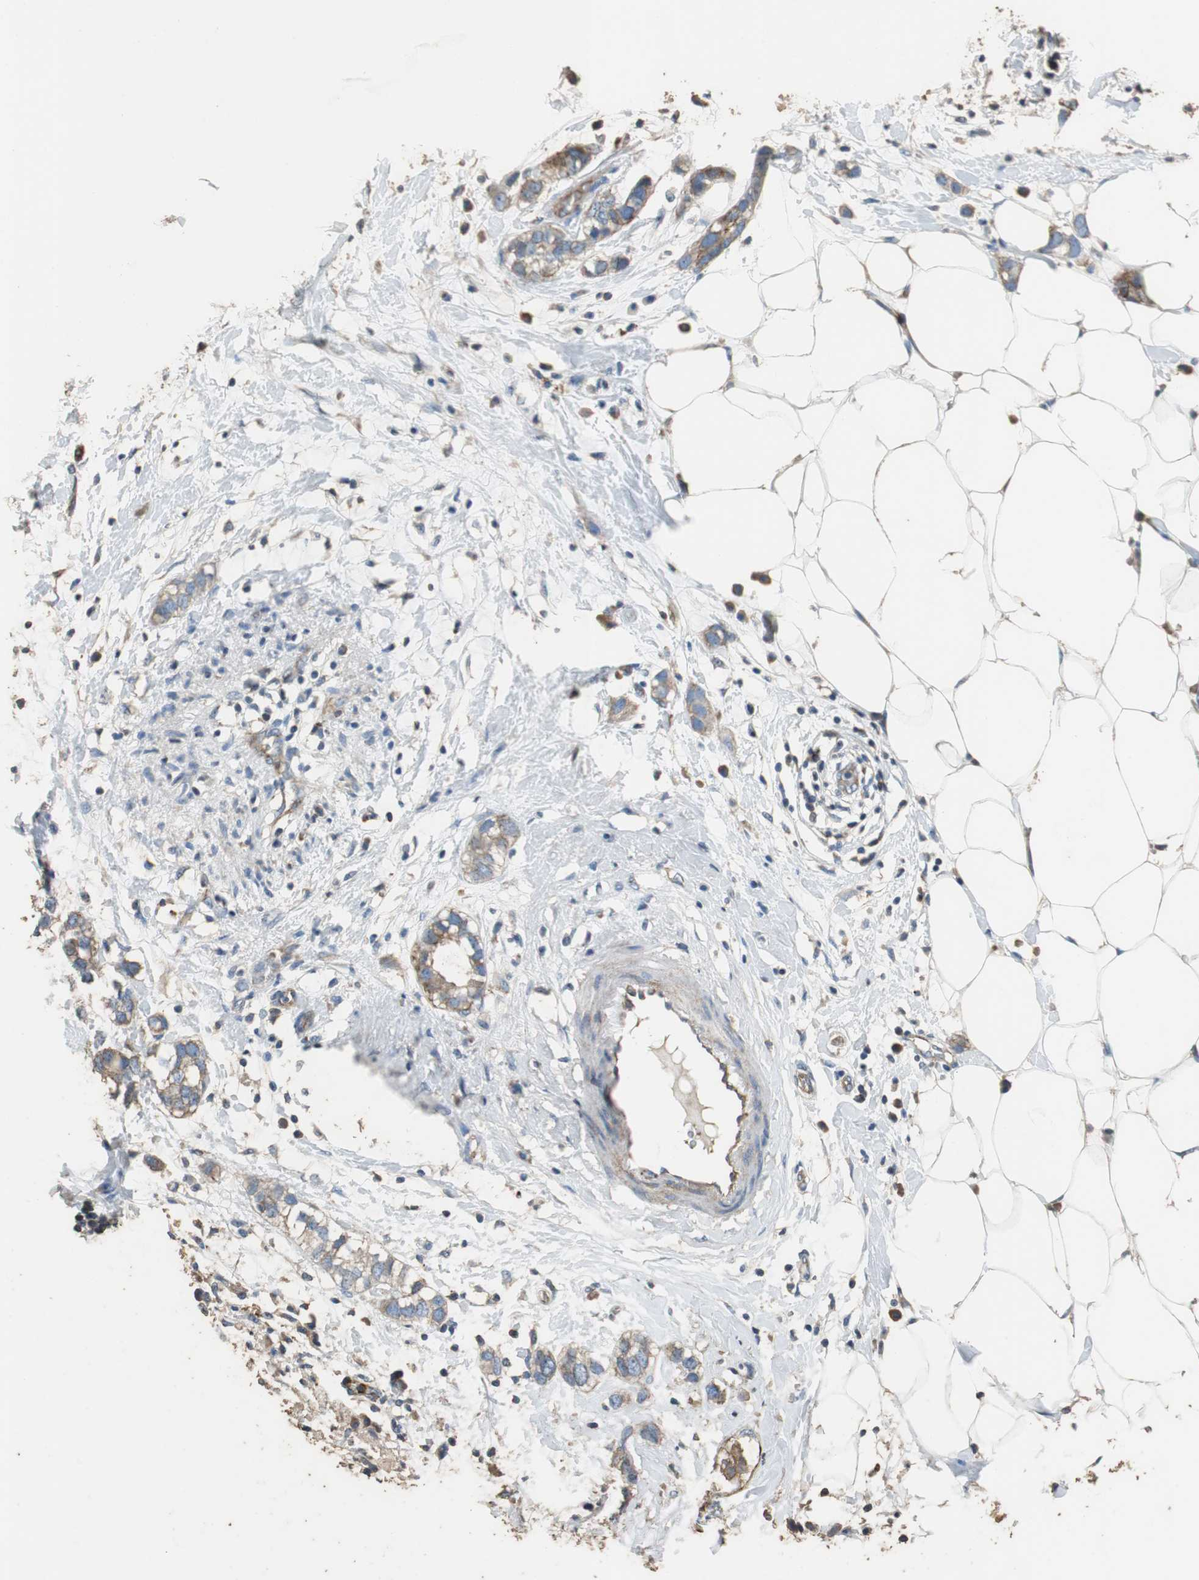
{"staining": {"intensity": "weak", "quantity": ">75%", "location": "cytoplasmic/membranous"}, "tissue": "breast cancer", "cell_type": "Tumor cells", "image_type": "cancer", "snomed": [{"axis": "morphology", "description": "Normal tissue, NOS"}, {"axis": "morphology", "description": "Duct carcinoma"}, {"axis": "topography", "description": "Breast"}], "caption": "Protein expression by immunohistochemistry reveals weak cytoplasmic/membranous staining in about >75% of tumor cells in invasive ductal carcinoma (breast).", "gene": "PRKRA", "patient": {"sex": "female", "age": 50}}